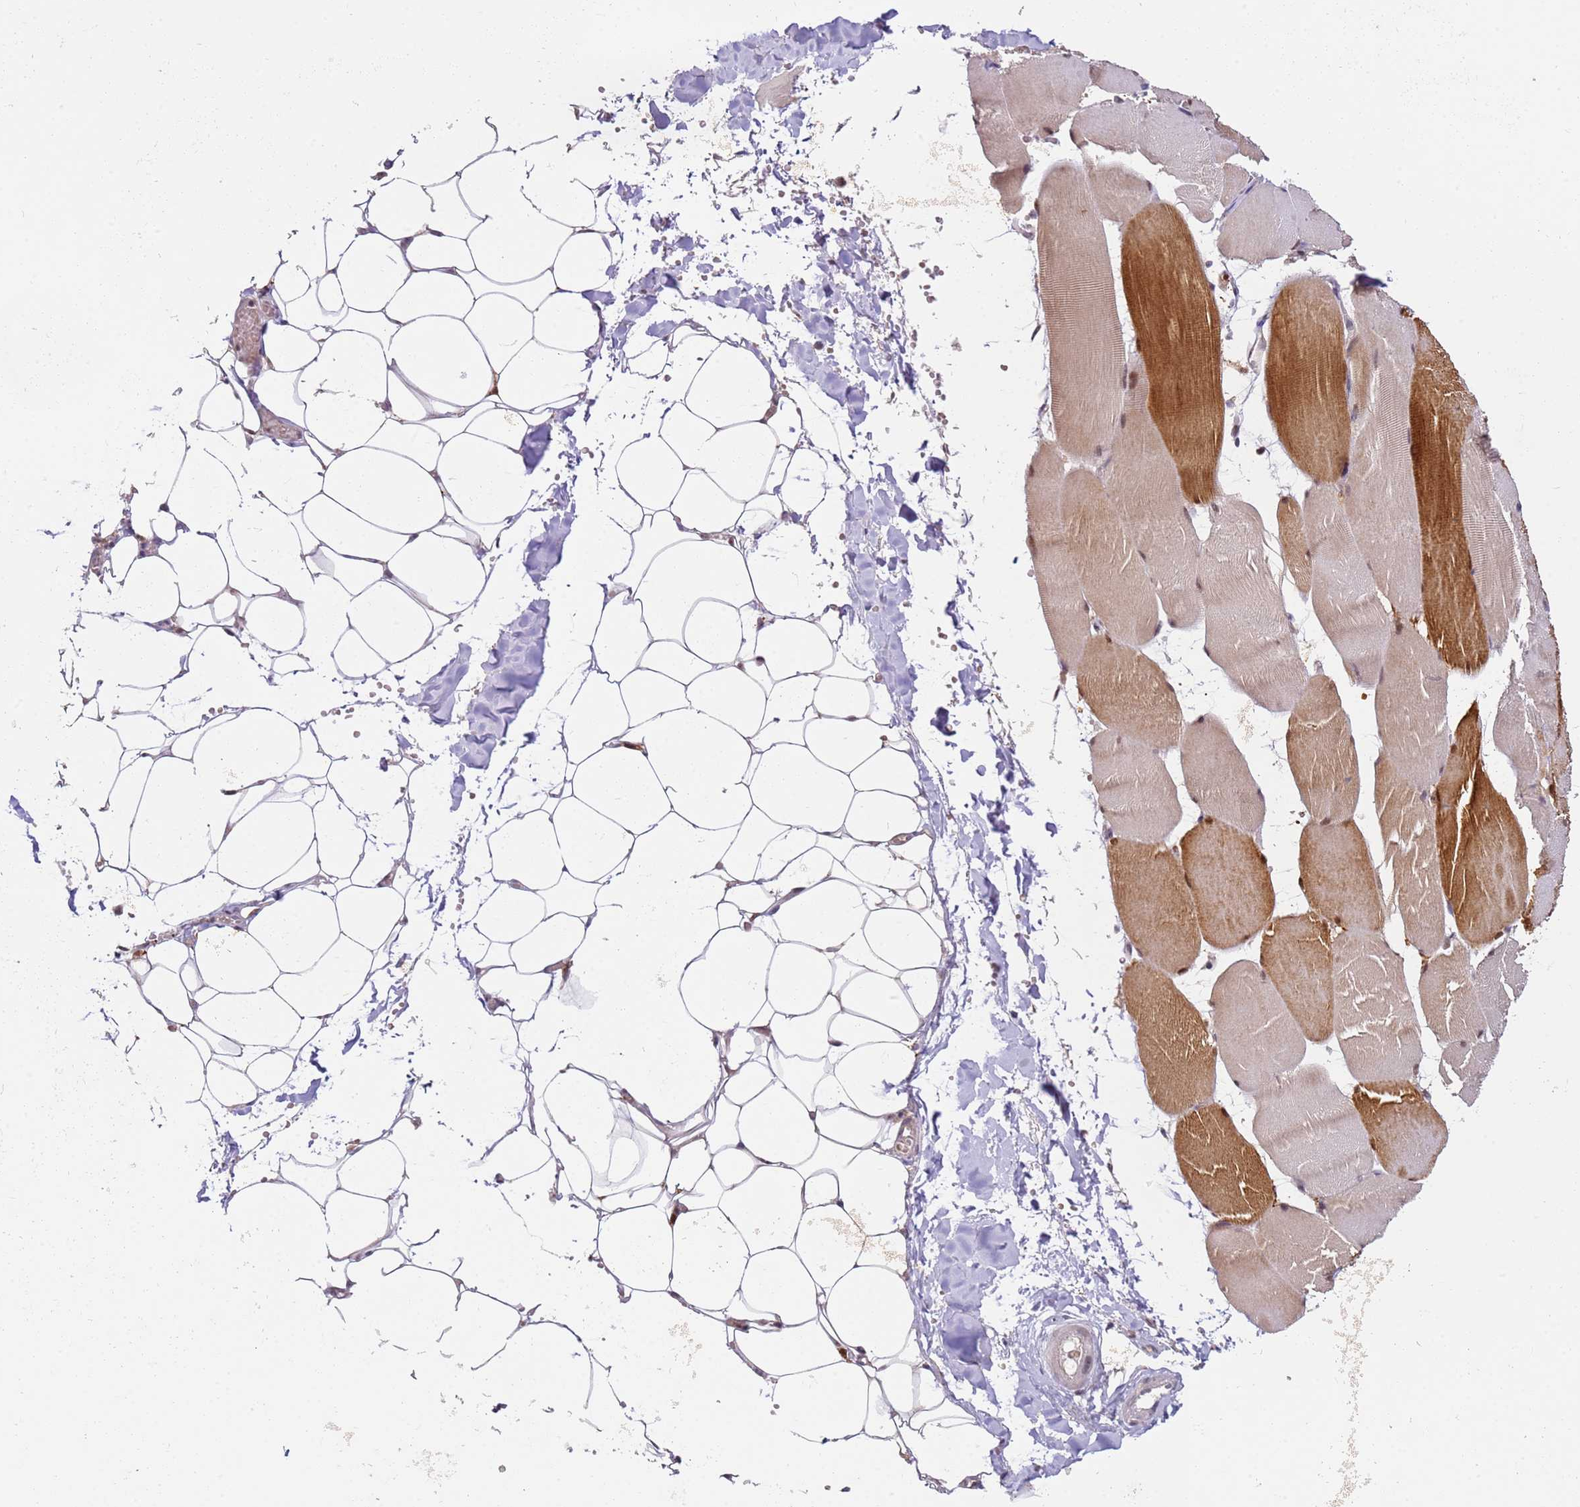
{"staining": {"intensity": "negative", "quantity": "none", "location": "none"}, "tissue": "adipose tissue", "cell_type": "Adipocytes", "image_type": "normal", "snomed": [{"axis": "morphology", "description": "Normal tissue, NOS"}, {"axis": "topography", "description": "Skeletal muscle"}, {"axis": "topography", "description": "Peripheral nerve tissue"}], "caption": "High magnification brightfield microscopy of benign adipose tissue stained with DAB (3,3'-diaminobenzidine) (brown) and counterstained with hematoxylin (blue): adipocytes show no significant staining. Nuclei are stained in blue.", "gene": "LGALSL", "patient": {"sex": "female", "age": 55}}